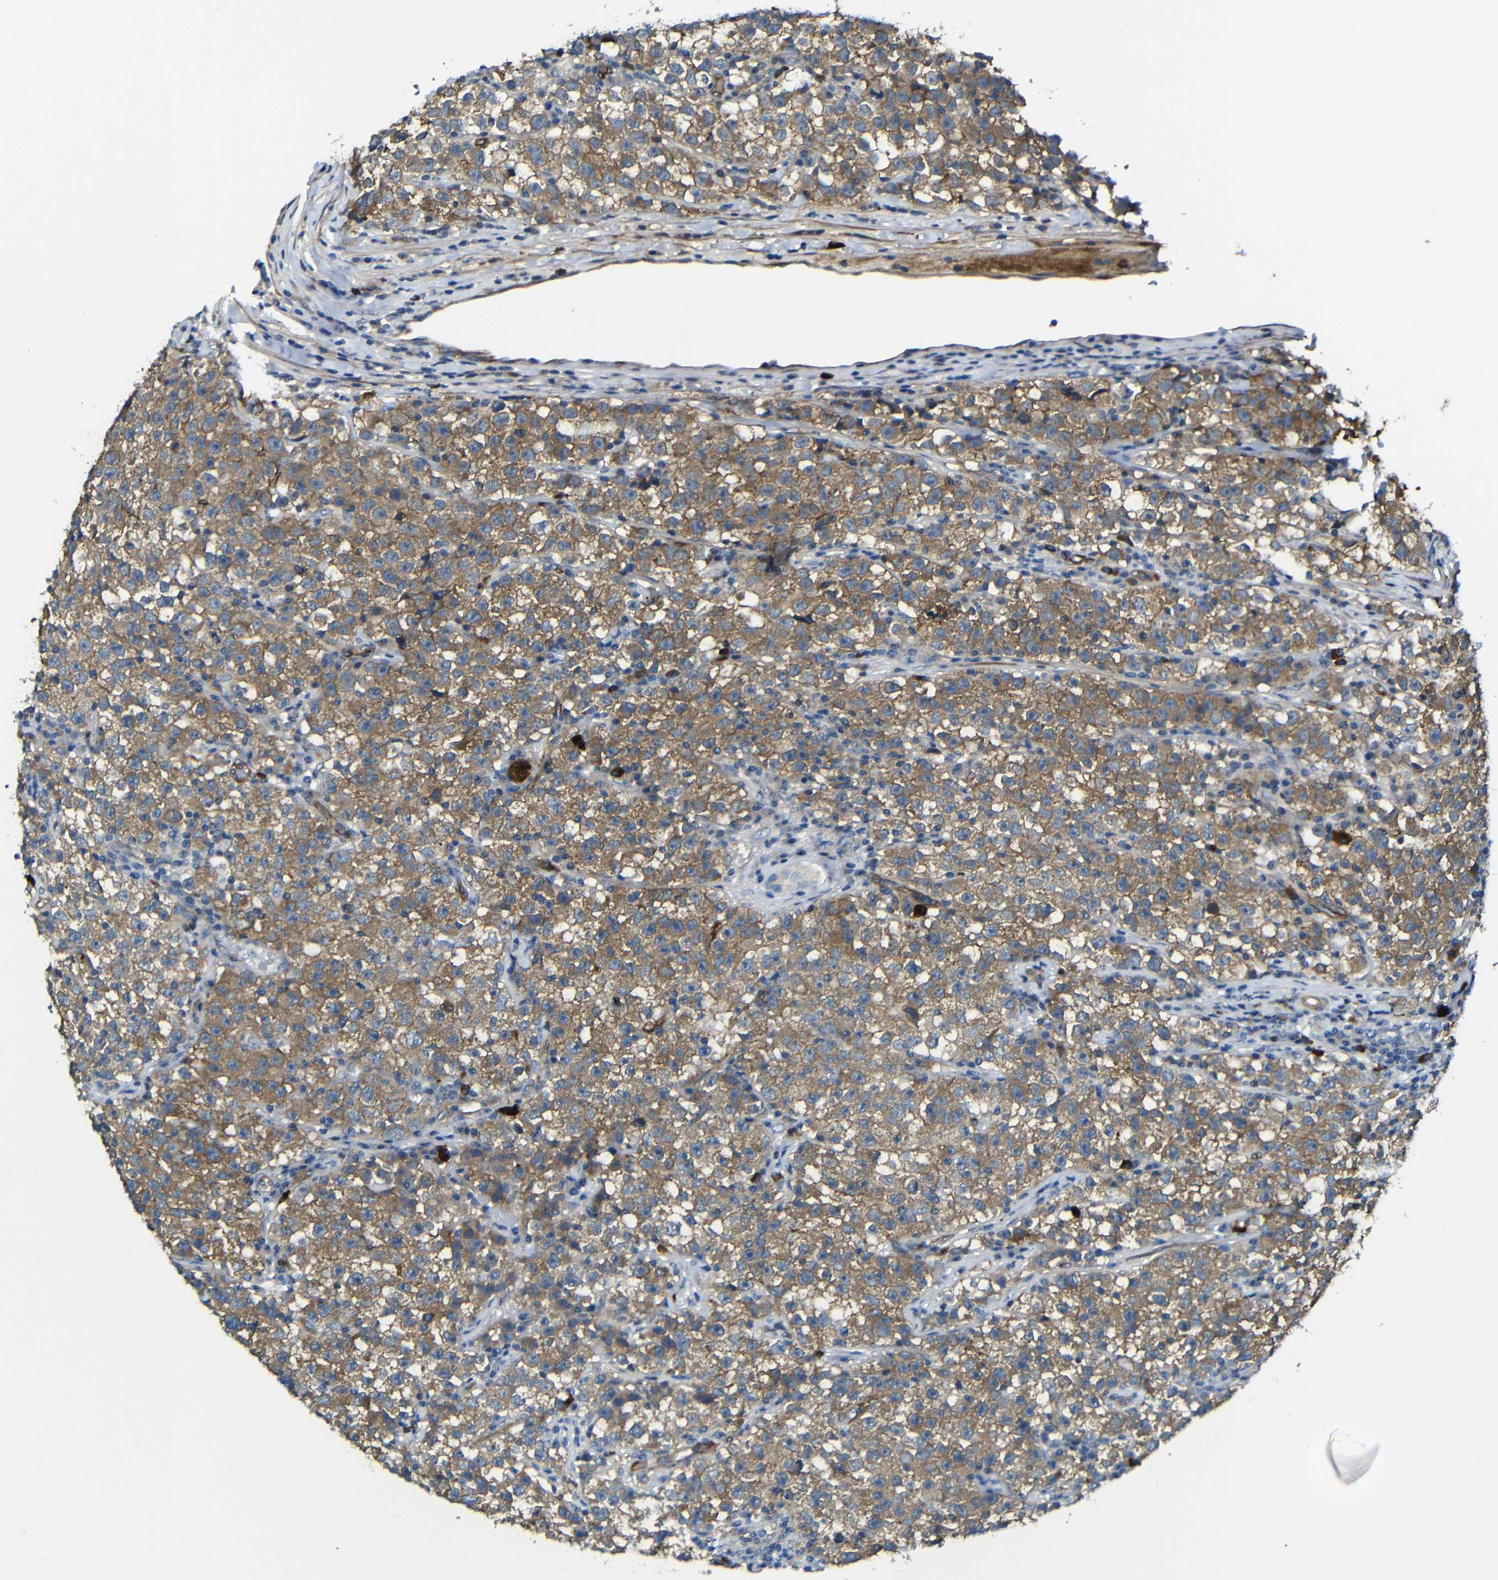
{"staining": {"intensity": "moderate", "quantity": ">75%", "location": "cytoplasmic/membranous"}, "tissue": "testis cancer", "cell_type": "Tumor cells", "image_type": "cancer", "snomed": [{"axis": "morphology", "description": "Seminoma, NOS"}, {"axis": "topography", "description": "Testis"}], "caption": "High-magnification brightfield microscopy of testis cancer (seminoma) stained with DAB (brown) and counterstained with hematoxylin (blue). tumor cells exhibit moderate cytoplasmic/membranous positivity is seen in about>75% of cells.", "gene": "MYO1B", "patient": {"sex": "male", "age": 22}}